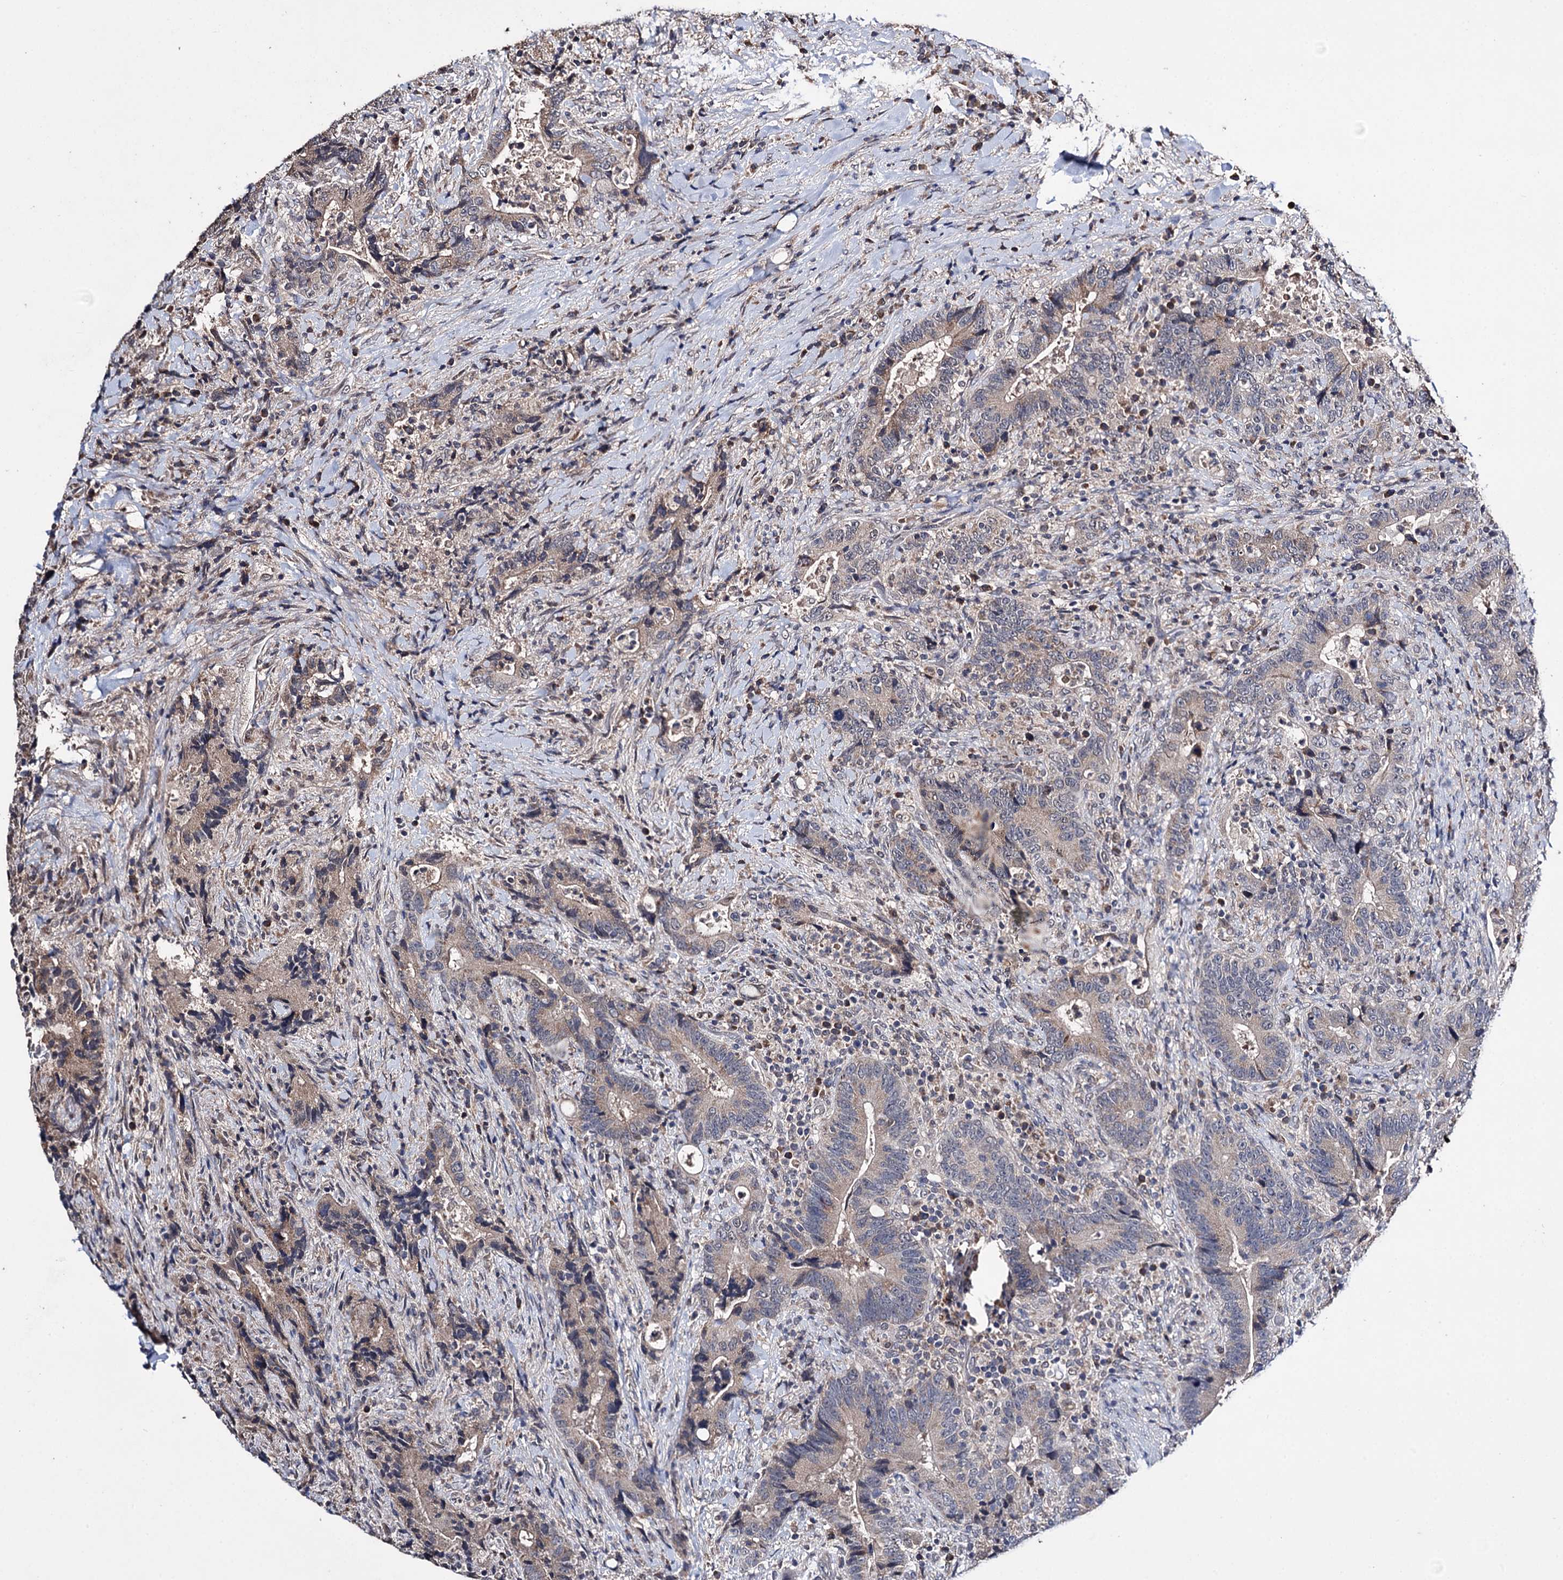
{"staining": {"intensity": "weak", "quantity": ">75%", "location": "cytoplasmic/membranous"}, "tissue": "colorectal cancer", "cell_type": "Tumor cells", "image_type": "cancer", "snomed": [{"axis": "morphology", "description": "Adenocarcinoma, NOS"}, {"axis": "topography", "description": "Colon"}], "caption": "Tumor cells exhibit low levels of weak cytoplasmic/membranous staining in approximately >75% of cells in human adenocarcinoma (colorectal).", "gene": "CLPB", "patient": {"sex": "female", "age": 75}}